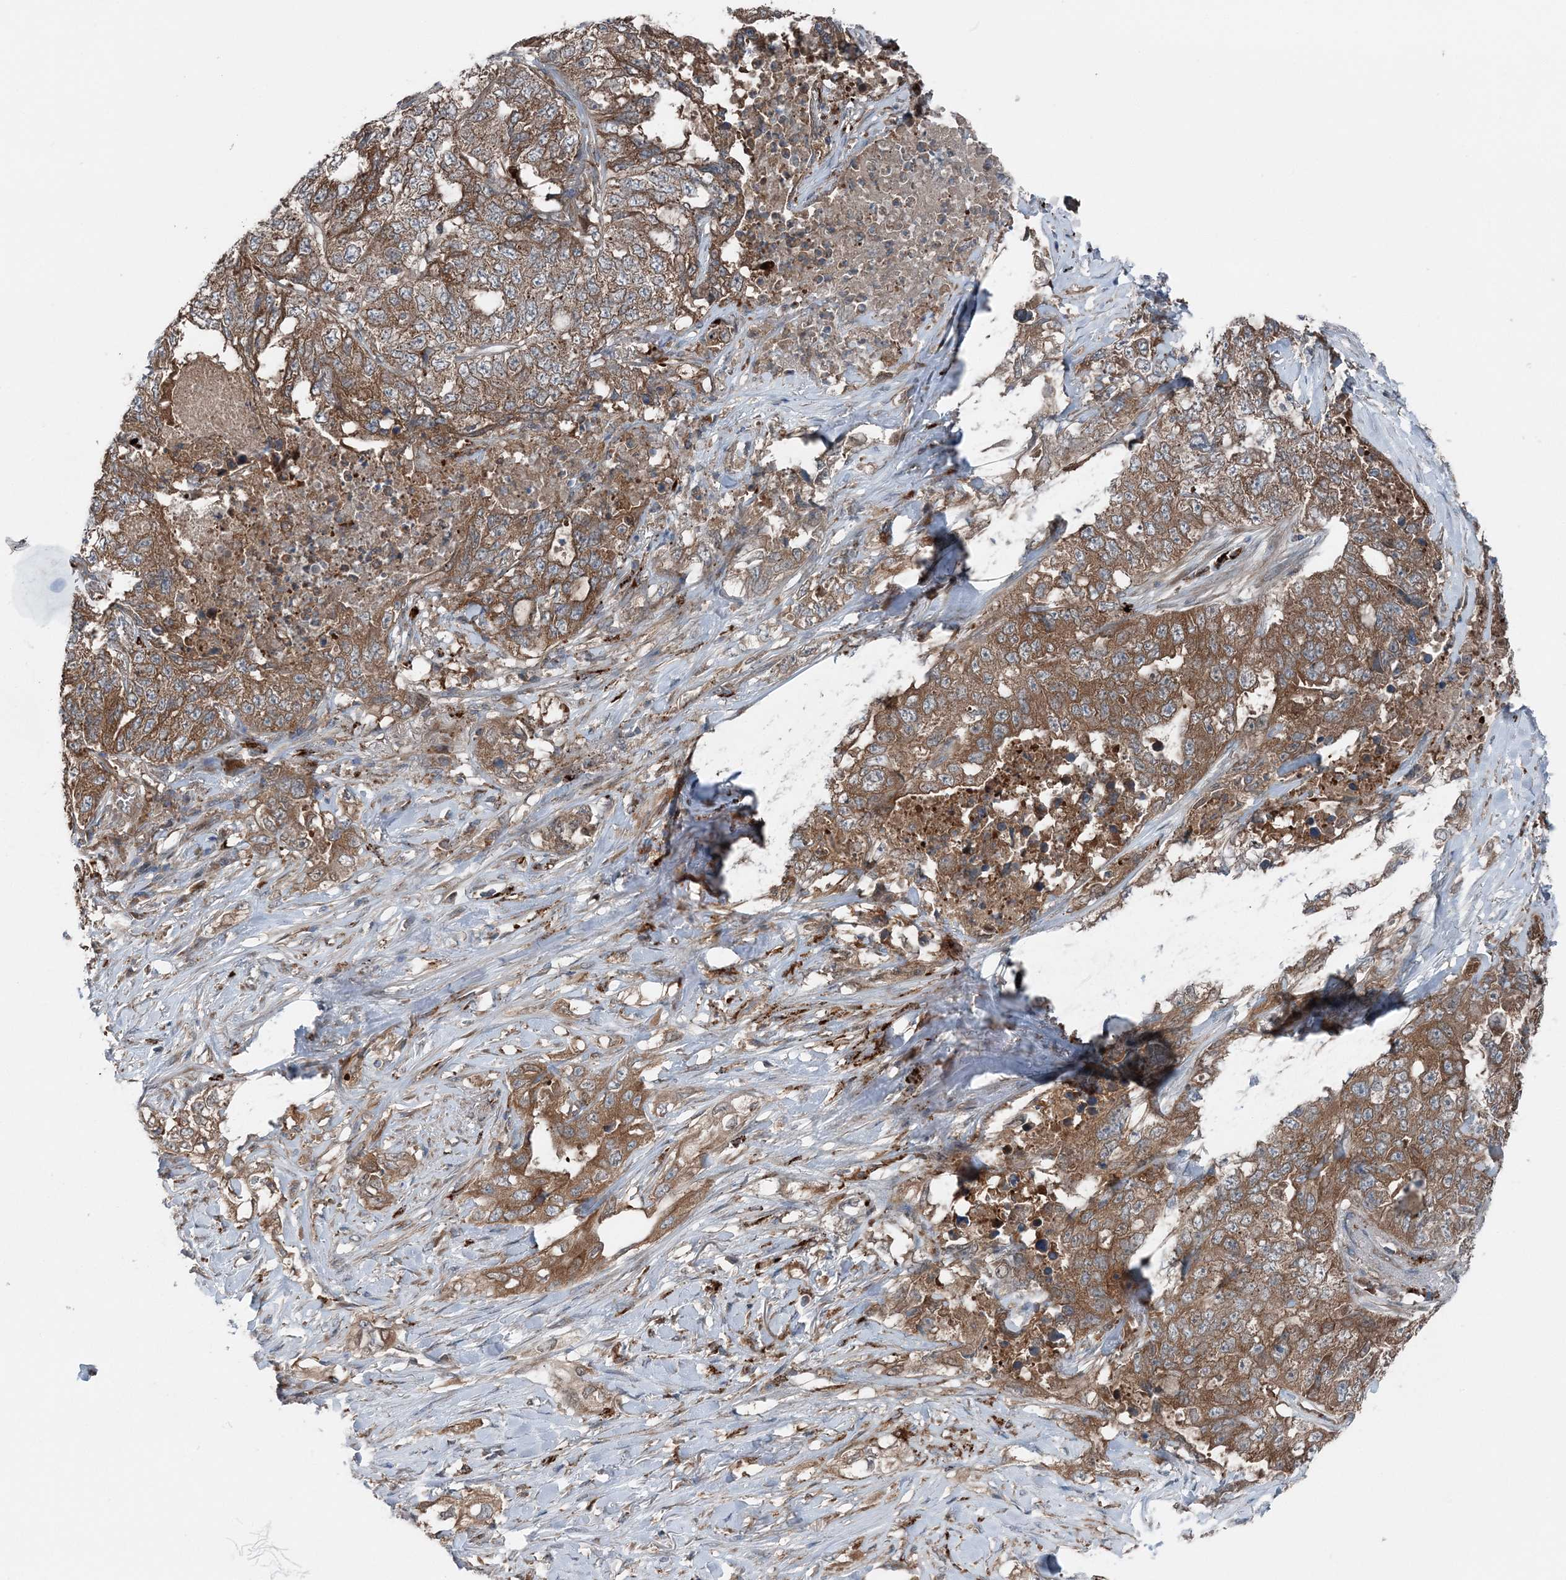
{"staining": {"intensity": "moderate", "quantity": ">75%", "location": "cytoplasmic/membranous"}, "tissue": "lung cancer", "cell_type": "Tumor cells", "image_type": "cancer", "snomed": [{"axis": "morphology", "description": "Adenocarcinoma, NOS"}, {"axis": "topography", "description": "Lung"}], "caption": "The photomicrograph demonstrates immunohistochemical staining of adenocarcinoma (lung). There is moderate cytoplasmic/membranous expression is present in approximately >75% of tumor cells.", "gene": "ASNSD1", "patient": {"sex": "female", "age": 51}}